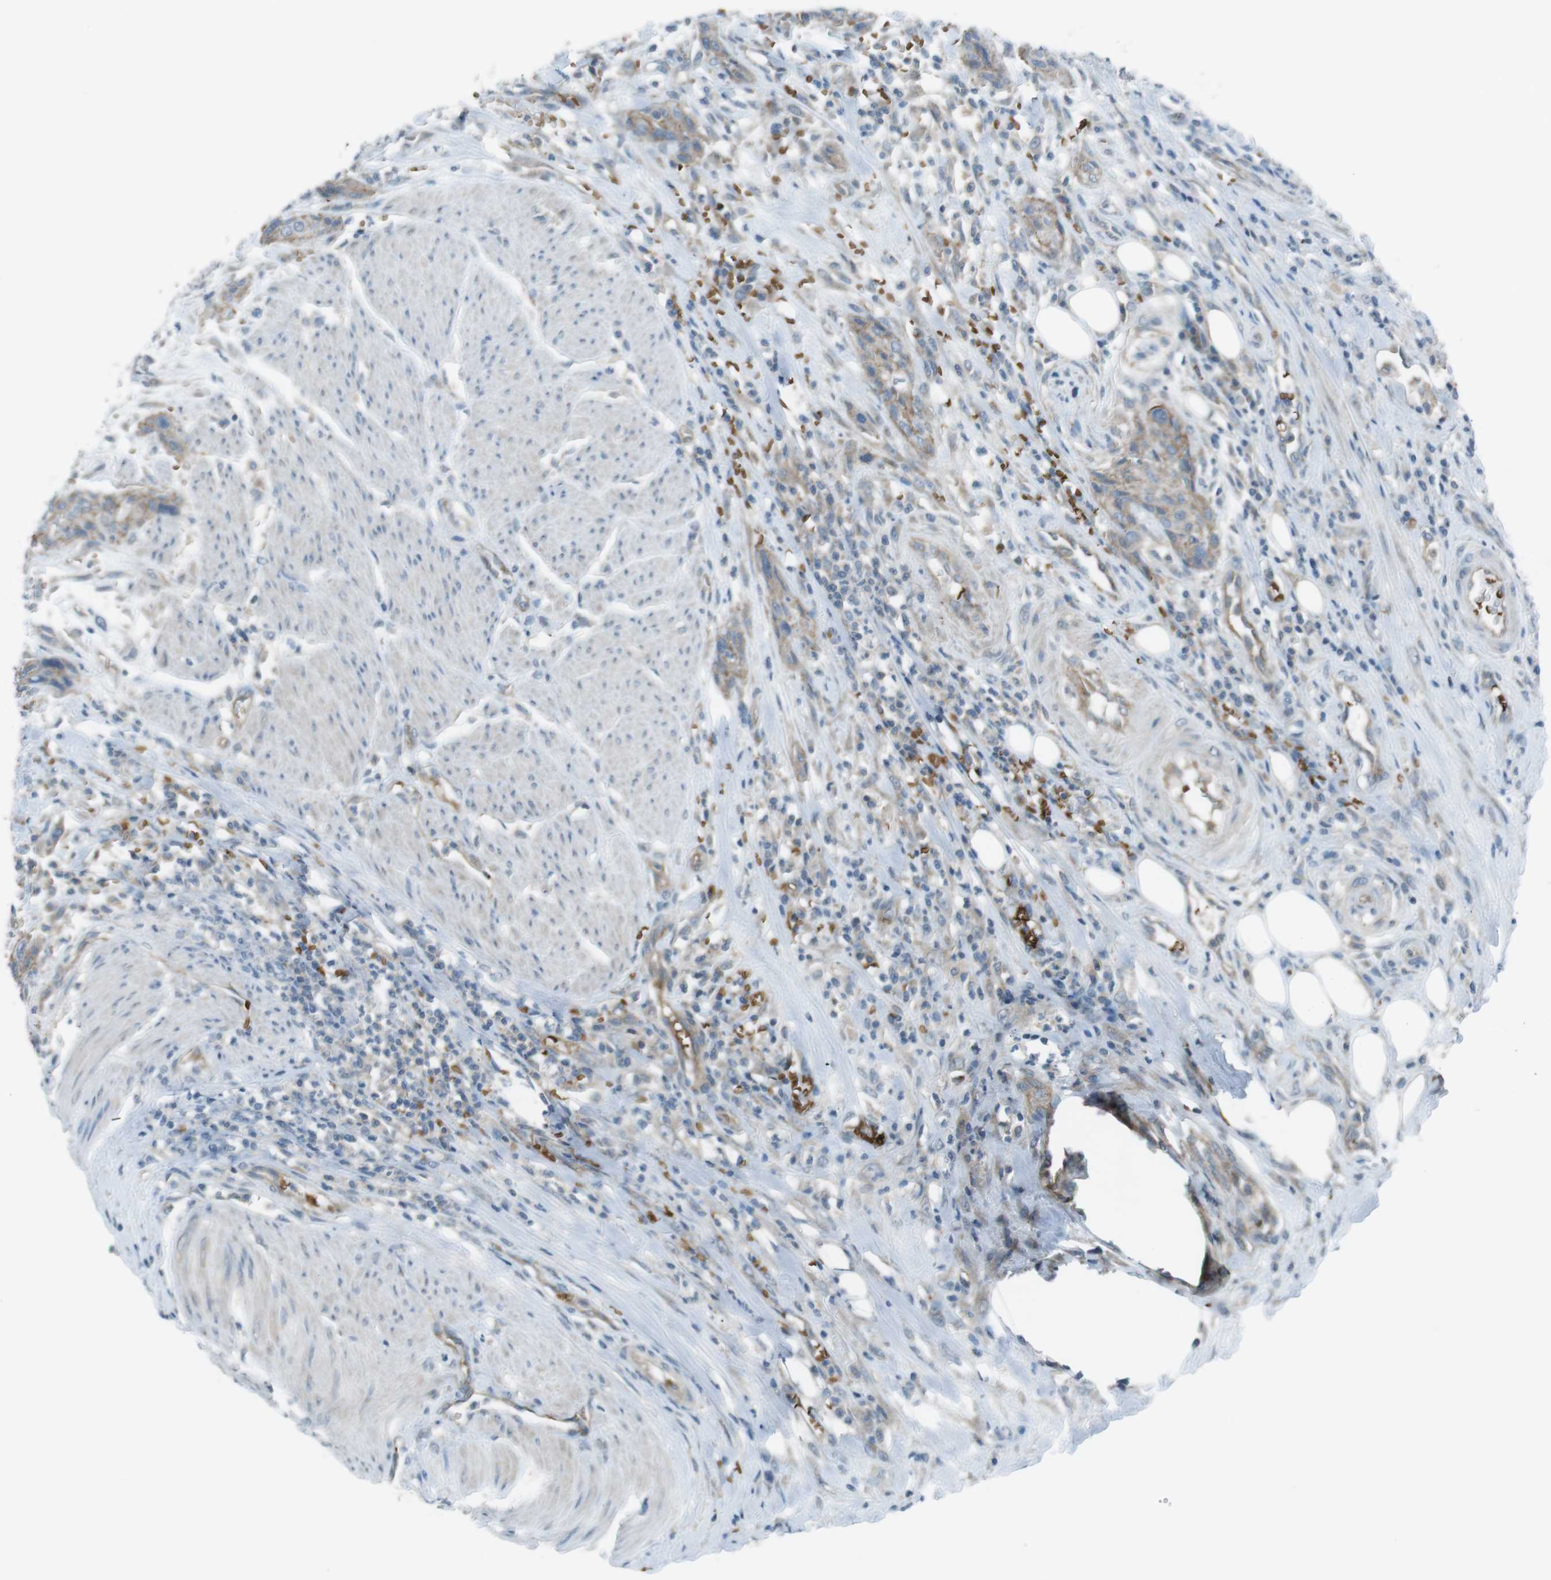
{"staining": {"intensity": "weak", "quantity": ">75%", "location": "cytoplasmic/membranous"}, "tissue": "urothelial cancer", "cell_type": "Tumor cells", "image_type": "cancer", "snomed": [{"axis": "morphology", "description": "Urothelial carcinoma, High grade"}, {"axis": "topography", "description": "Urinary bladder"}], "caption": "Immunohistochemistry of human urothelial cancer demonstrates low levels of weak cytoplasmic/membranous positivity in about >75% of tumor cells. (Brightfield microscopy of DAB IHC at high magnification).", "gene": "SPTA1", "patient": {"sex": "male", "age": 35}}